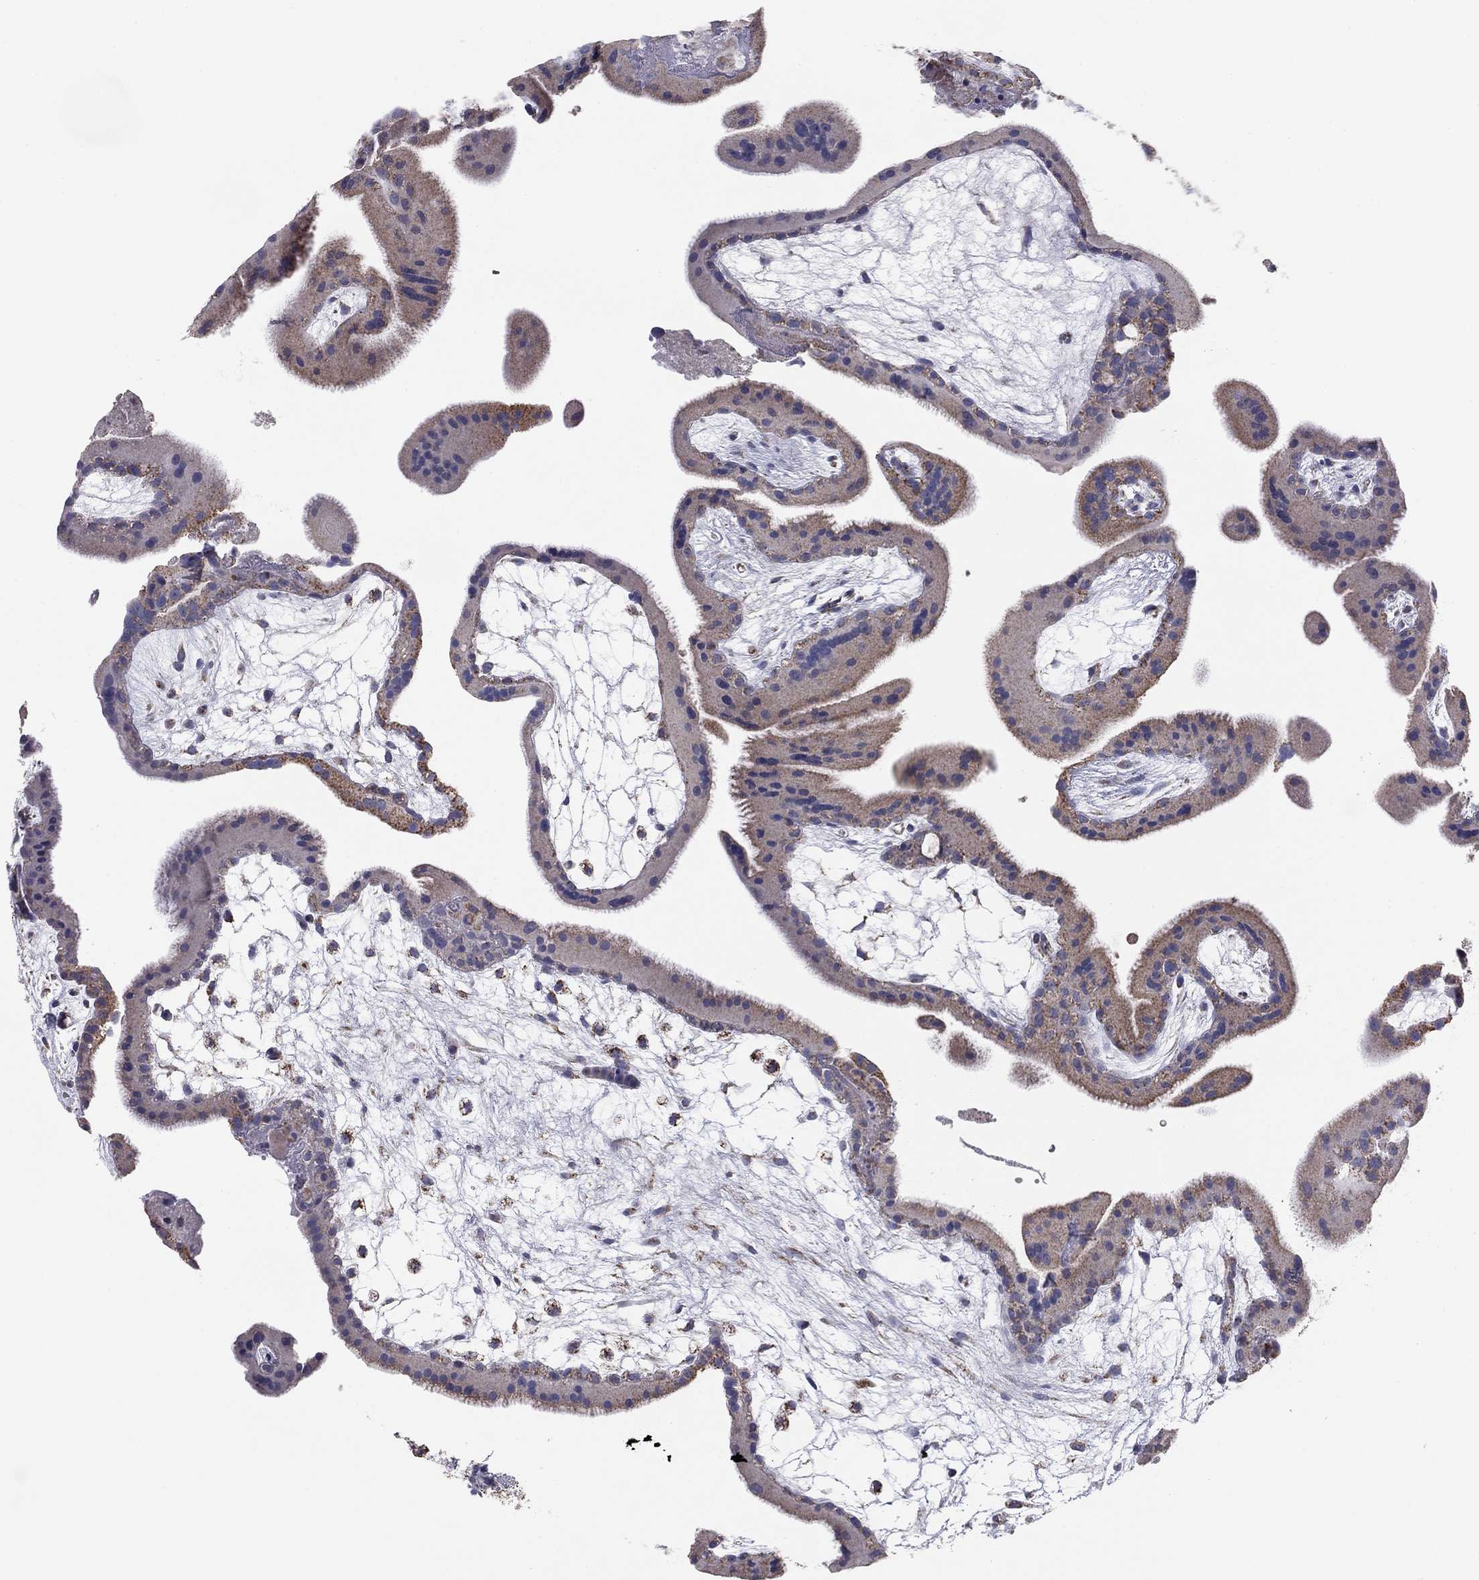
{"staining": {"intensity": "moderate", "quantity": "25%-75%", "location": "cytoplasmic/membranous"}, "tissue": "placenta", "cell_type": "Decidual cells", "image_type": "normal", "snomed": [{"axis": "morphology", "description": "Normal tissue, NOS"}, {"axis": "topography", "description": "Placenta"}], "caption": "A photomicrograph of human placenta stained for a protein displays moderate cytoplasmic/membranous brown staining in decidual cells. (DAB (3,3'-diaminobenzidine) IHC with brightfield microscopy, high magnification).", "gene": "NDUFV1", "patient": {"sex": "female", "age": 19}}